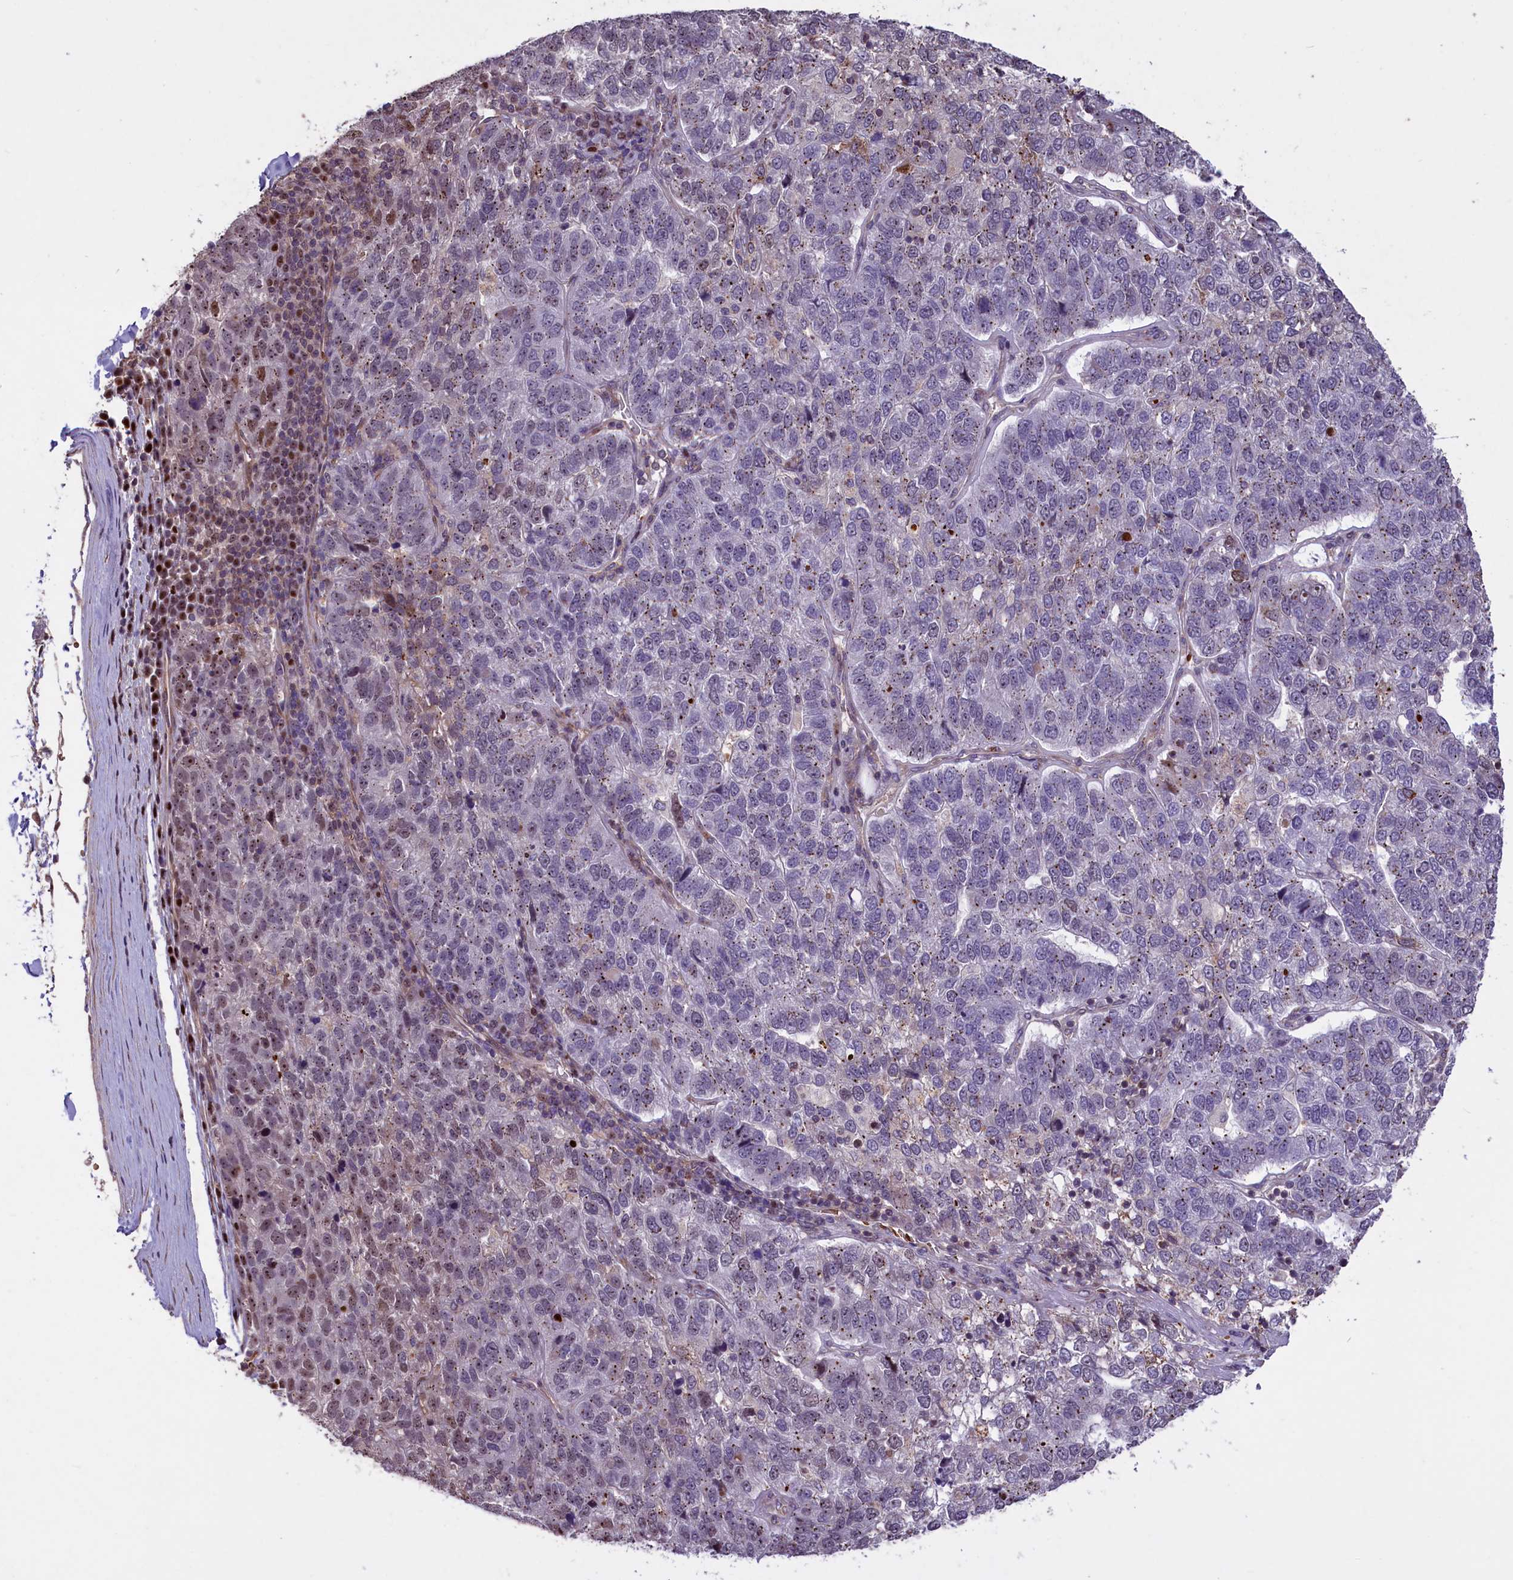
{"staining": {"intensity": "moderate", "quantity": "<25%", "location": "nuclear"}, "tissue": "pancreatic cancer", "cell_type": "Tumor cells", "image_type": "cancer", "snomed": [{"axis": "morphology", "description": "Adenocarcinoma, NOS"}, {"axis": "topography", "description": "Pancreas"}], "caption": "The image displays a brown stain indicating the presence of a protein in the nuclear of tumor cells in pancreatic cancer (adenocarcinoma).", "gene": "SHFL", "patient": {"sex": "female", "age": 61}}